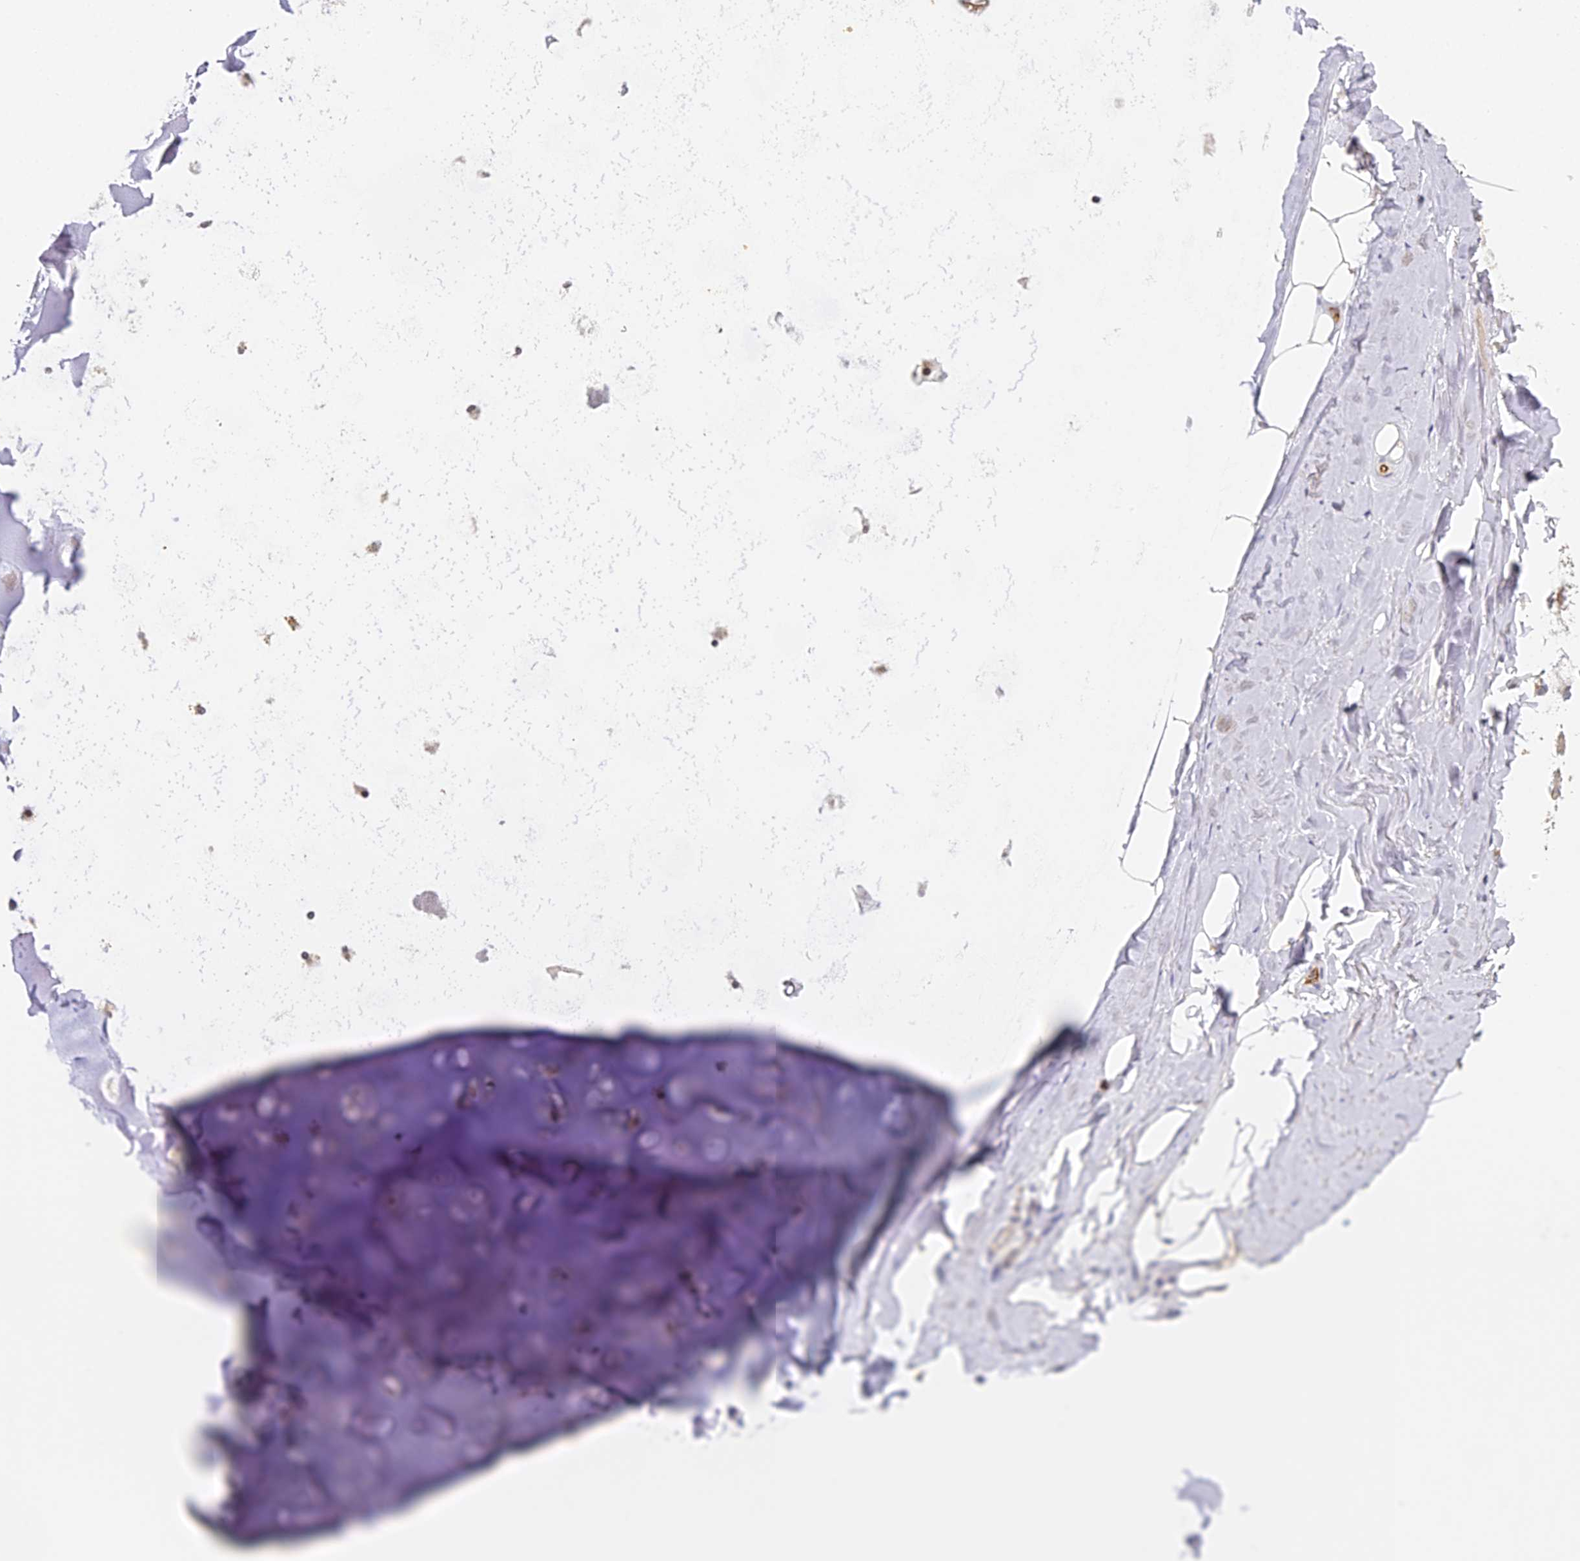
{"staining": {"intensity": "negative", "quantity": "none", "location": "none"}, "tissue": "adipose tissue", "cell_type": "Adipocytes", "image_type": "normal", "snomed": [{"axis": "morphology", "description": "Normal tissue, NOS"}, {"axis": "topography", "description": "Lymph node"}, {"axis": "topography", "description": "Bronchus"}], "caption": "Adipocytes show no significant expression in benign adipose tissue.", "gene": "DNAAF10", "patient": {"sex": "male", "age": 63}}